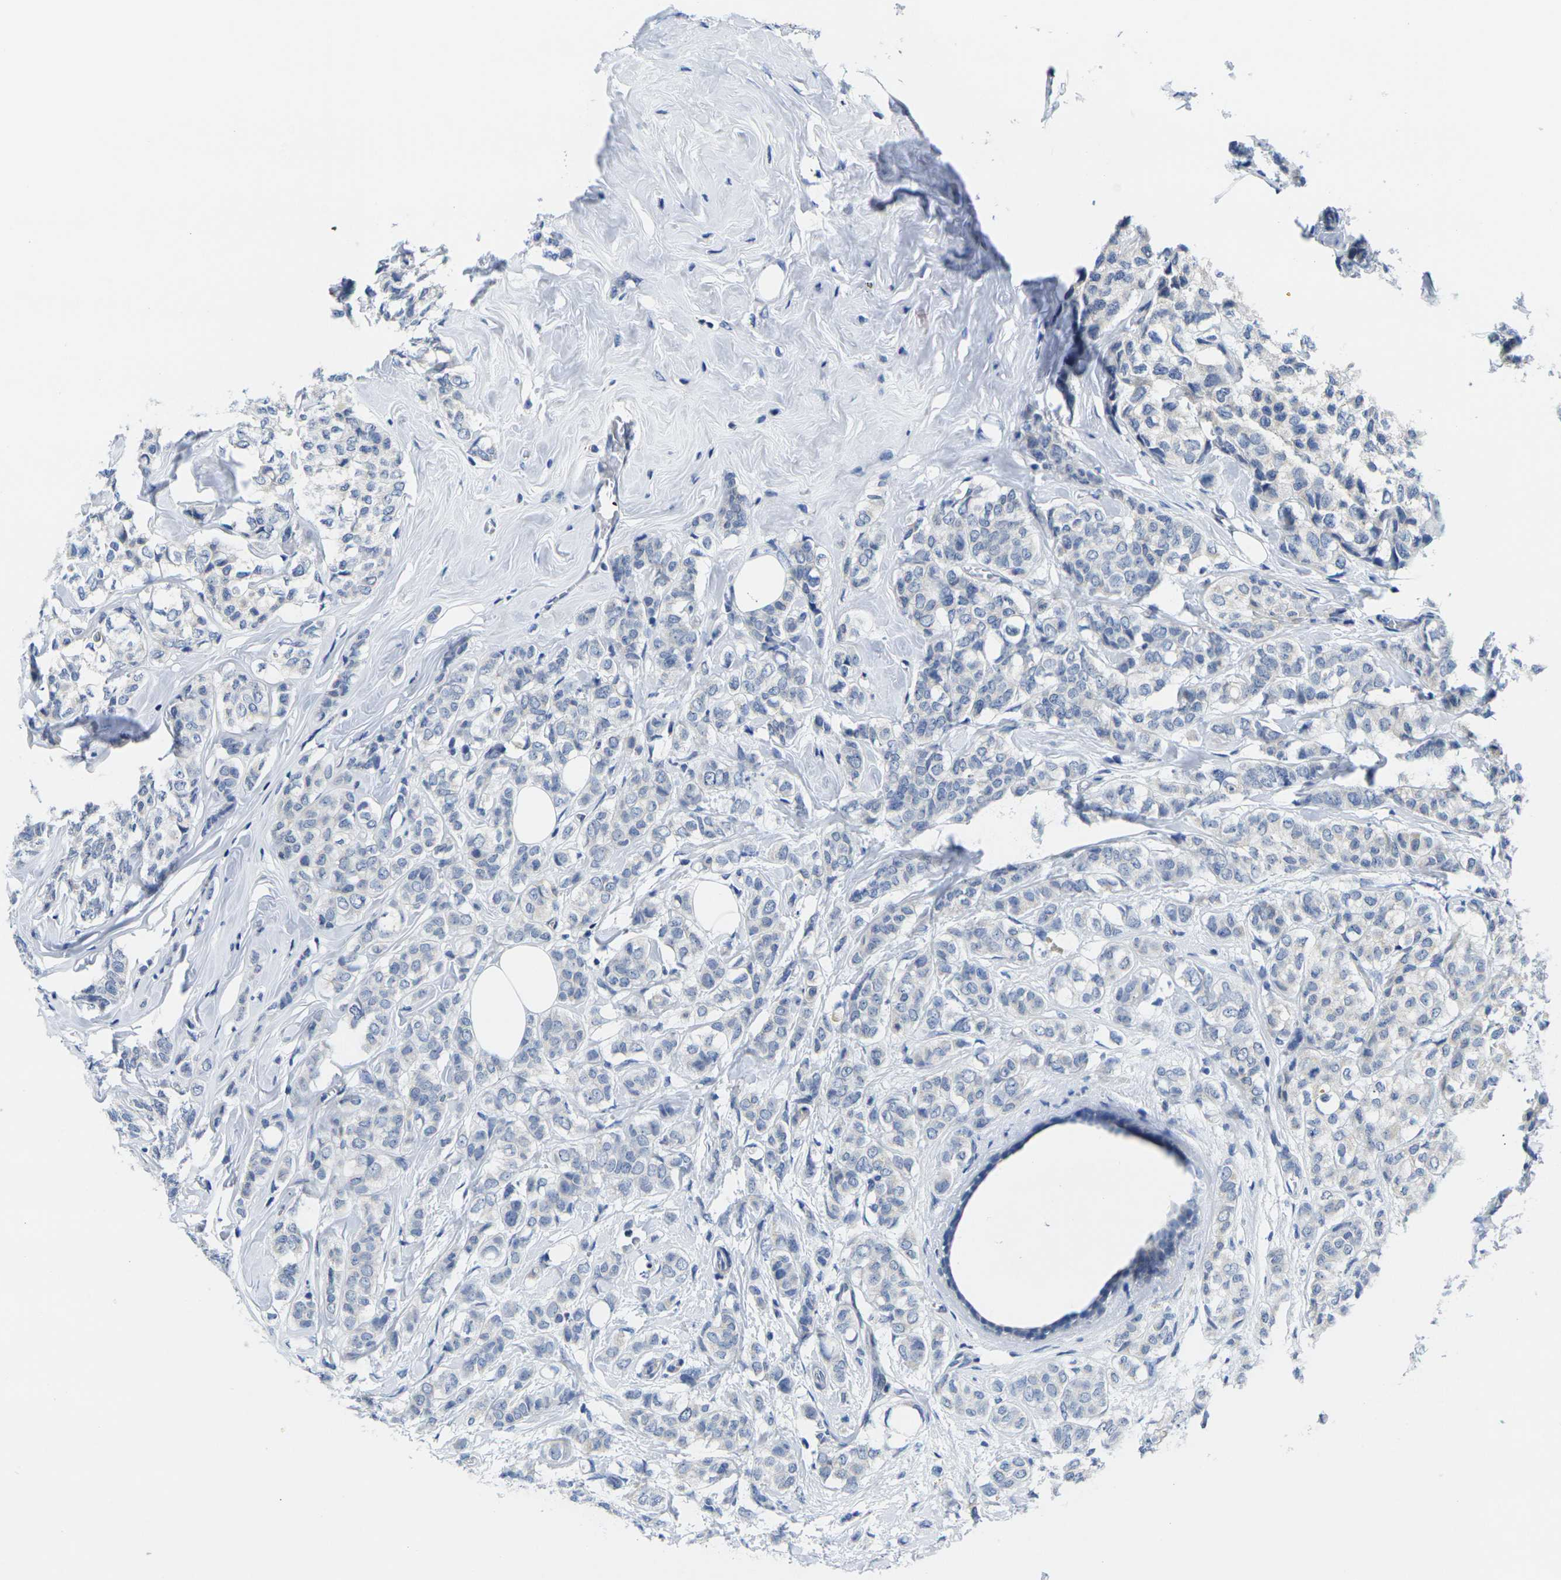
{"staining": {"intensity": "negative", "quantity": "none", "location": "none"}, "tissue": "breast cancer", "cell_type": "Tumor cells", "image_type": "cancer", "snomed": [{"axis": "morphology", "description": "Lobular carcinoma"}, {"axis": "topography", "description": "Breast"}], "caption": "A high-resolution image shows immunohistochemistry (IHC) staining of breast lobular carcinoma, which exhibits no significant expression in tumor cells. Nuclei are stained in blue.", "gene": "CRK", "patient": {"sex": "female", "age": 60}}